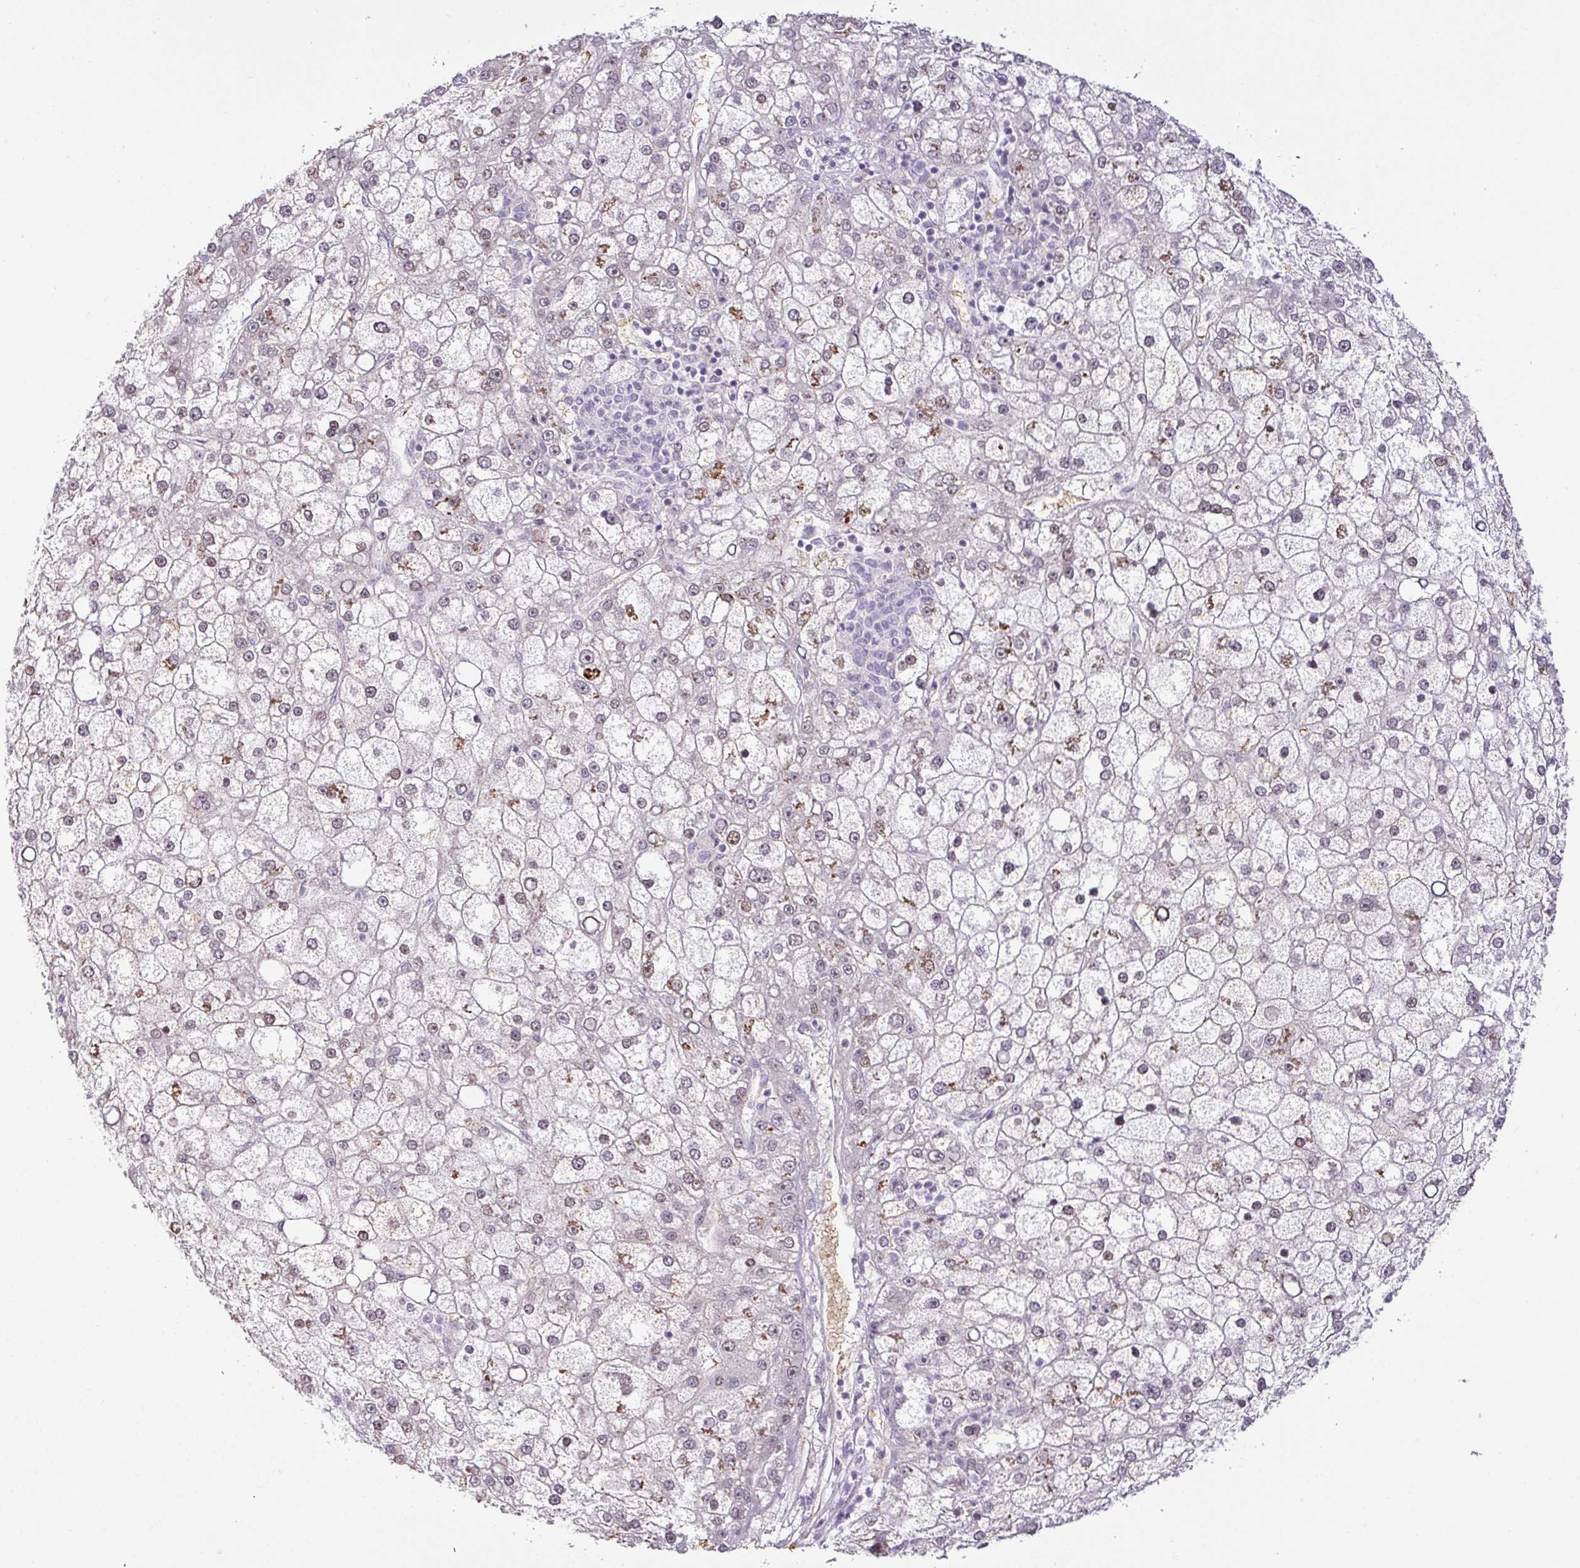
{"staining": {"intensity": "moderate", "quantity": "25%-75%", "location": "nuclear"}, "tissue": "liver cancer", "cell_type": "Tumor cells", "image_type": "cancer", "snomed": [{"axis": "morphology", "description": "Carcinoma, Hepatocellular, NOS"}, {"axis": "topography", "description": "Liver"}], "caption": "This photomicrograph exhibits immunohistochemistry (IHC) staining of liver hepatocellular carcinoma, with medium moderate nuclear expression in about 25%-75% of tumor cells.", "gene": "PARP2", "patient": {"sex": "male", "age": 67}}